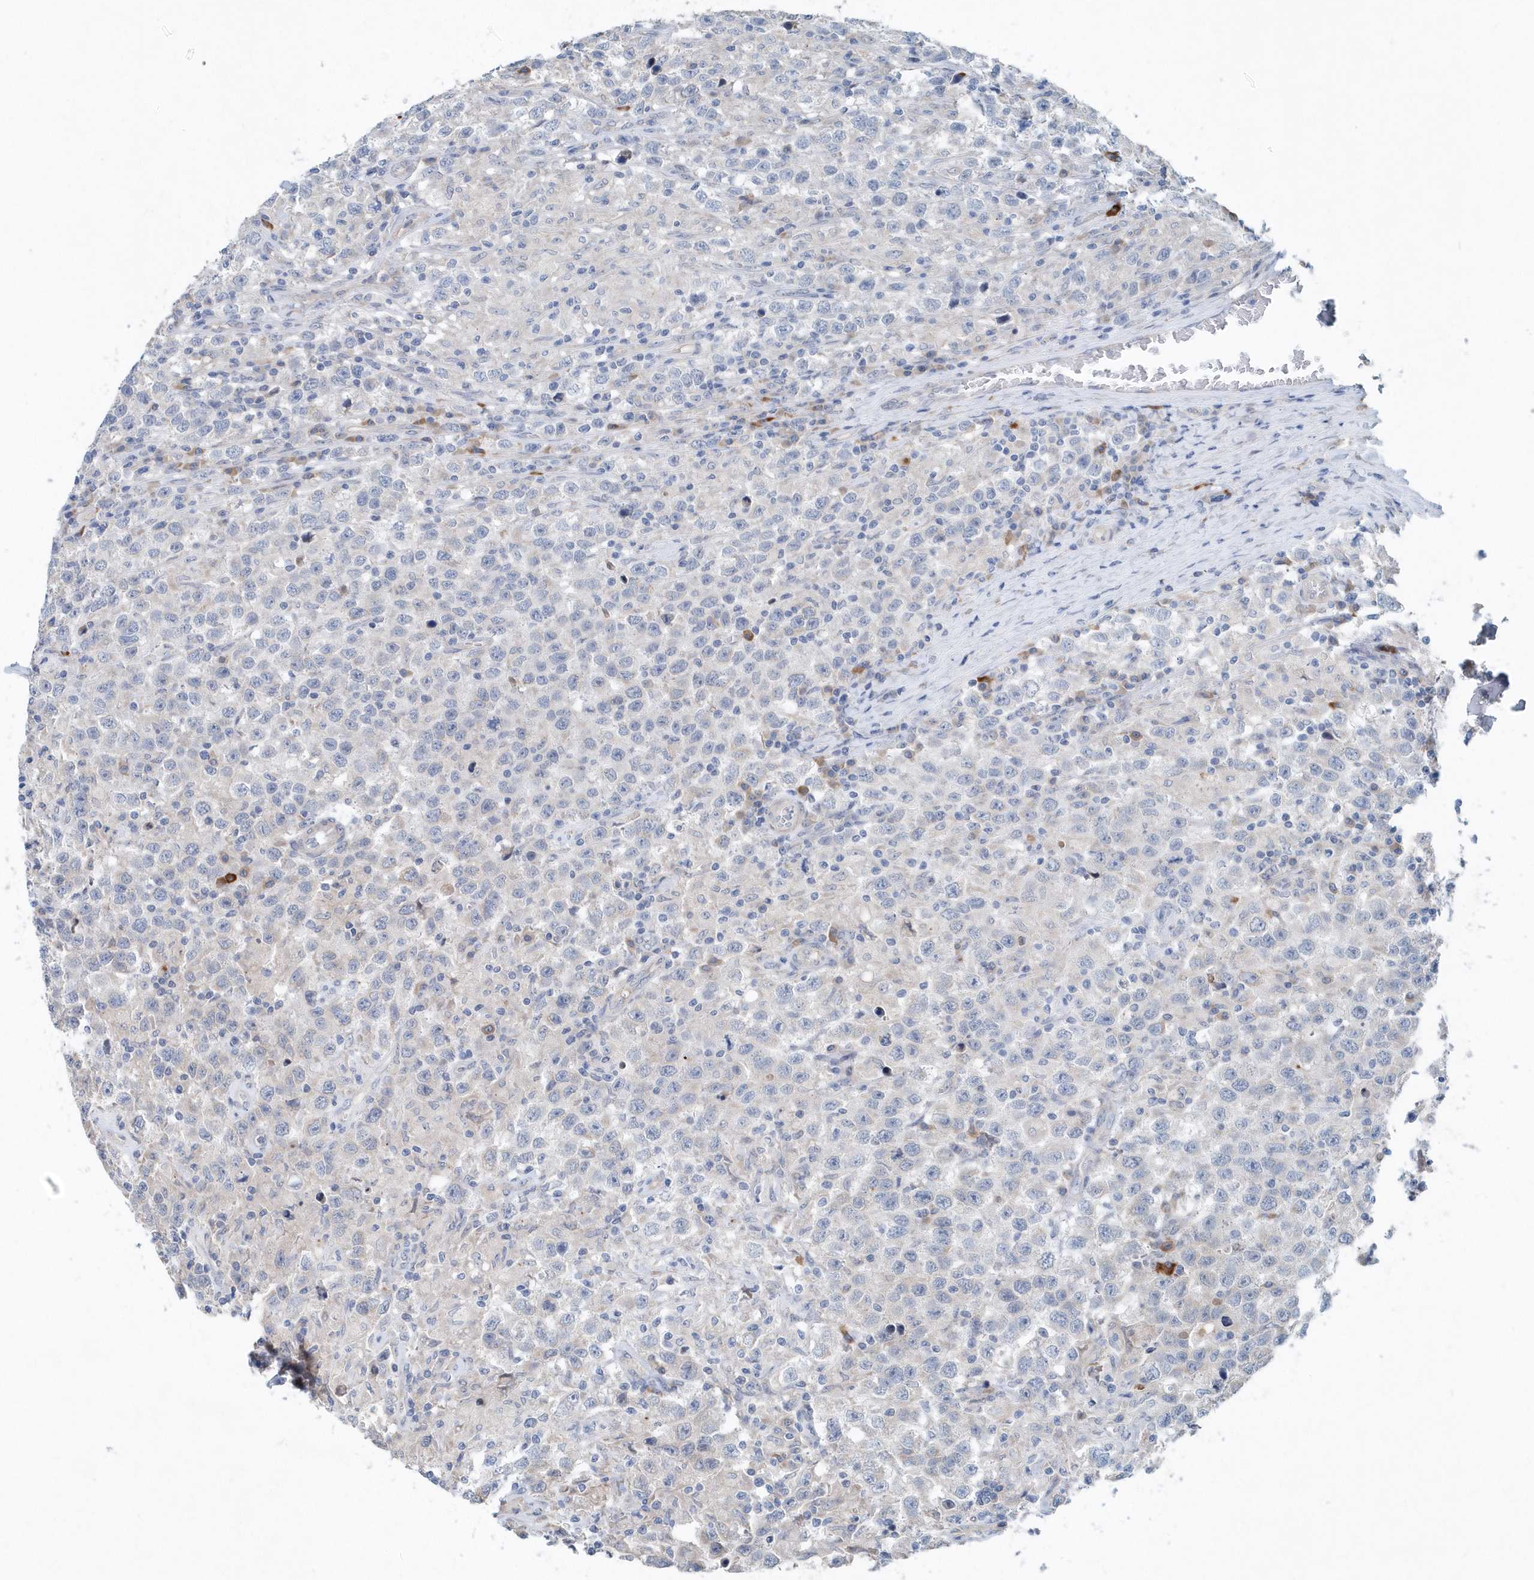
{"staining": {"intensity": "negative", "quantity": "none", "location": "none"}, "tissue": "testis cancer", "cell_type": "Tumor cells", "image_type": "cancer", "snomed": [{"axis": "morphology", "description": "Seminoma, NOS"}, {"axis": "topography", "description": "Testis"}], "caption": "IHC of testis seminoma demonstrates no staining in tumor cells. (DAB IHC visualized using brightfield microscopy, high magnification).", "gene": "PFN2", "patient": {"sex": "male", "age": 41}}